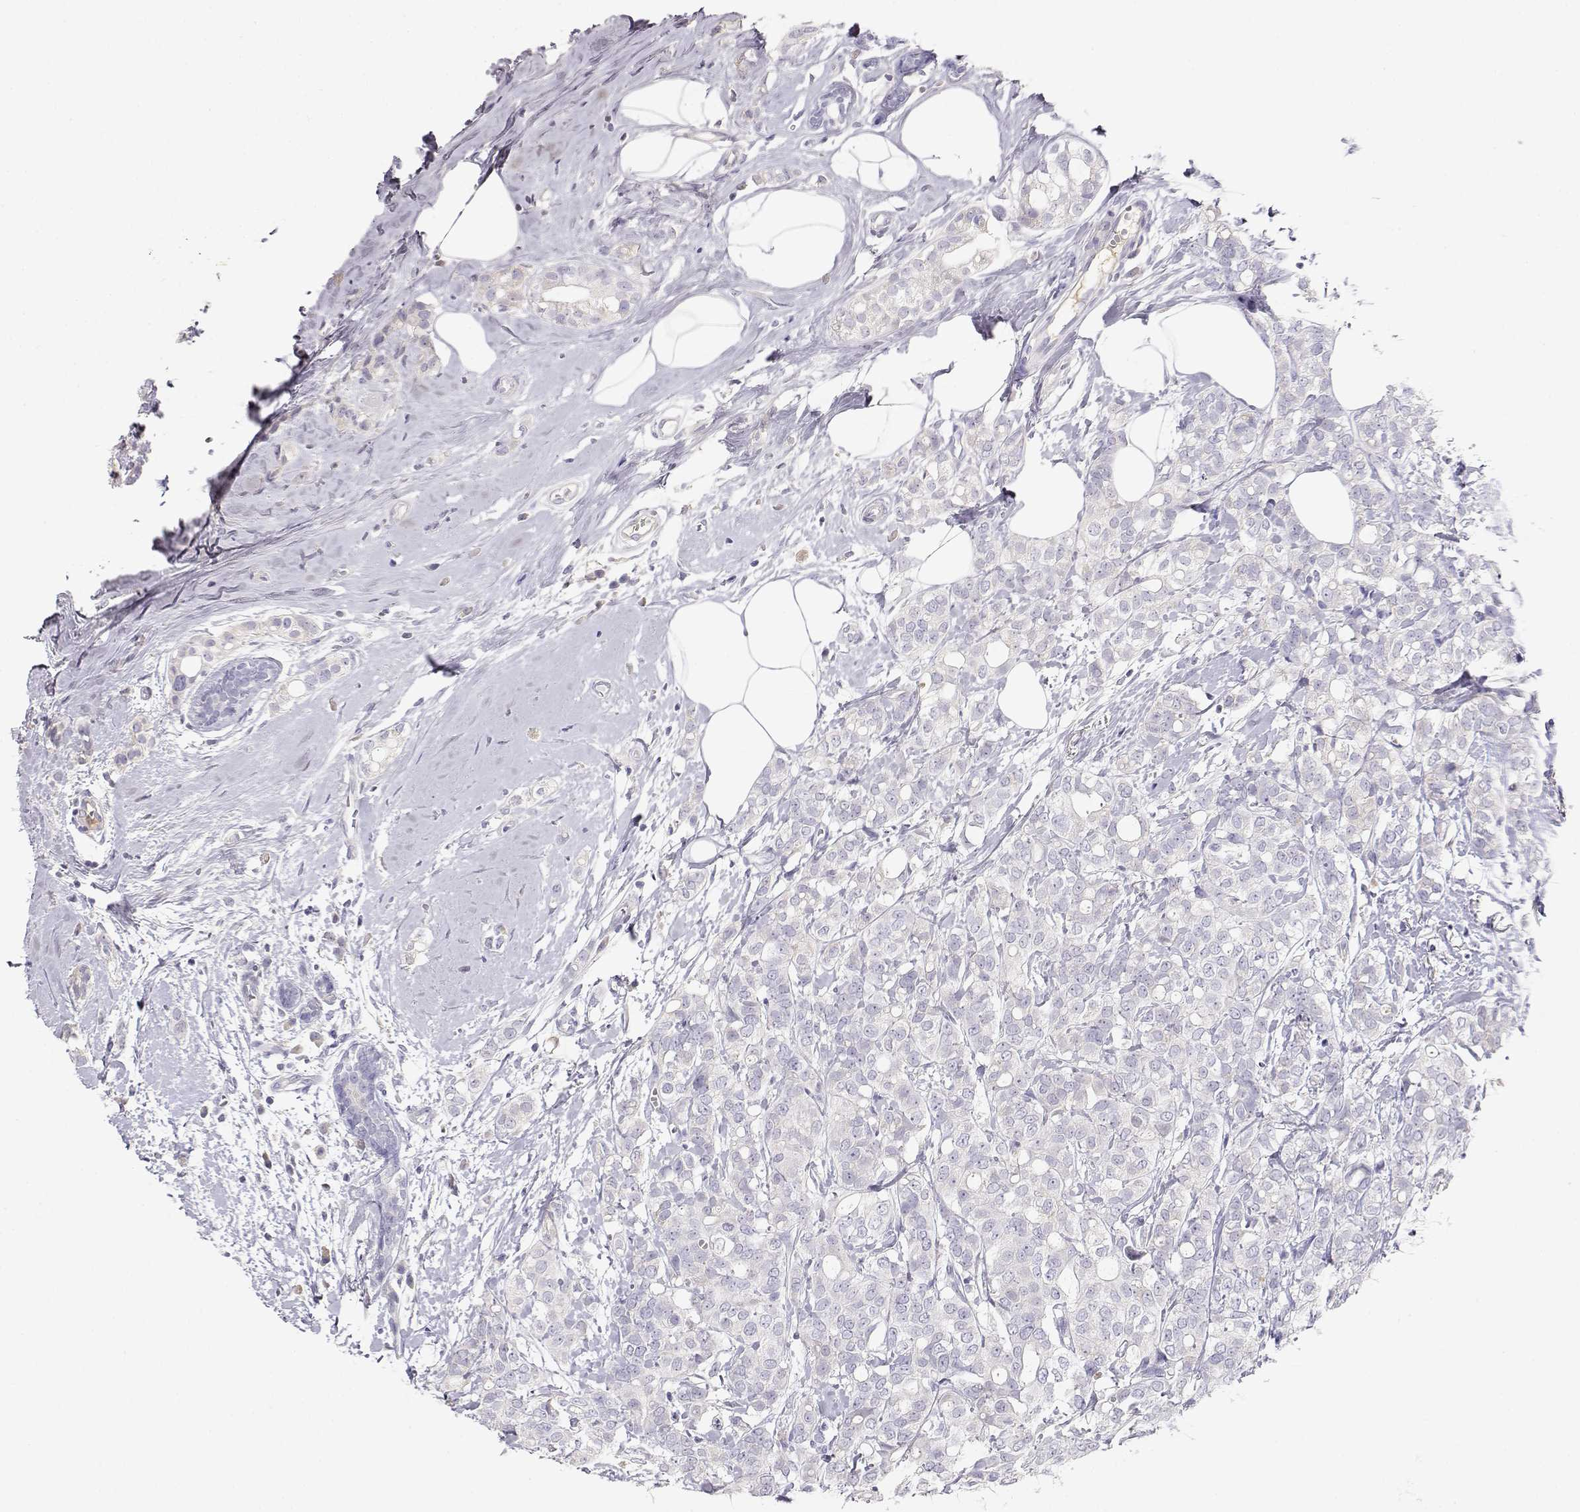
{"staining": {"intensity": "negative", "quantity": "none", "location": "none"}, "tissue": "breast cancer", "cell_type": "Tumor cells", "image_type": "cancer", "snomed": [{"axis": "morphology", "description": "Duct carcinoma"}, {"axis": "topography", "description": "Breast"}], "caption": "Tumor cells are negative for brown protein staining in intraductal carcinoma (breast).", "gene": "GPR174", "patient": {"sex": "female", "age": 40}}